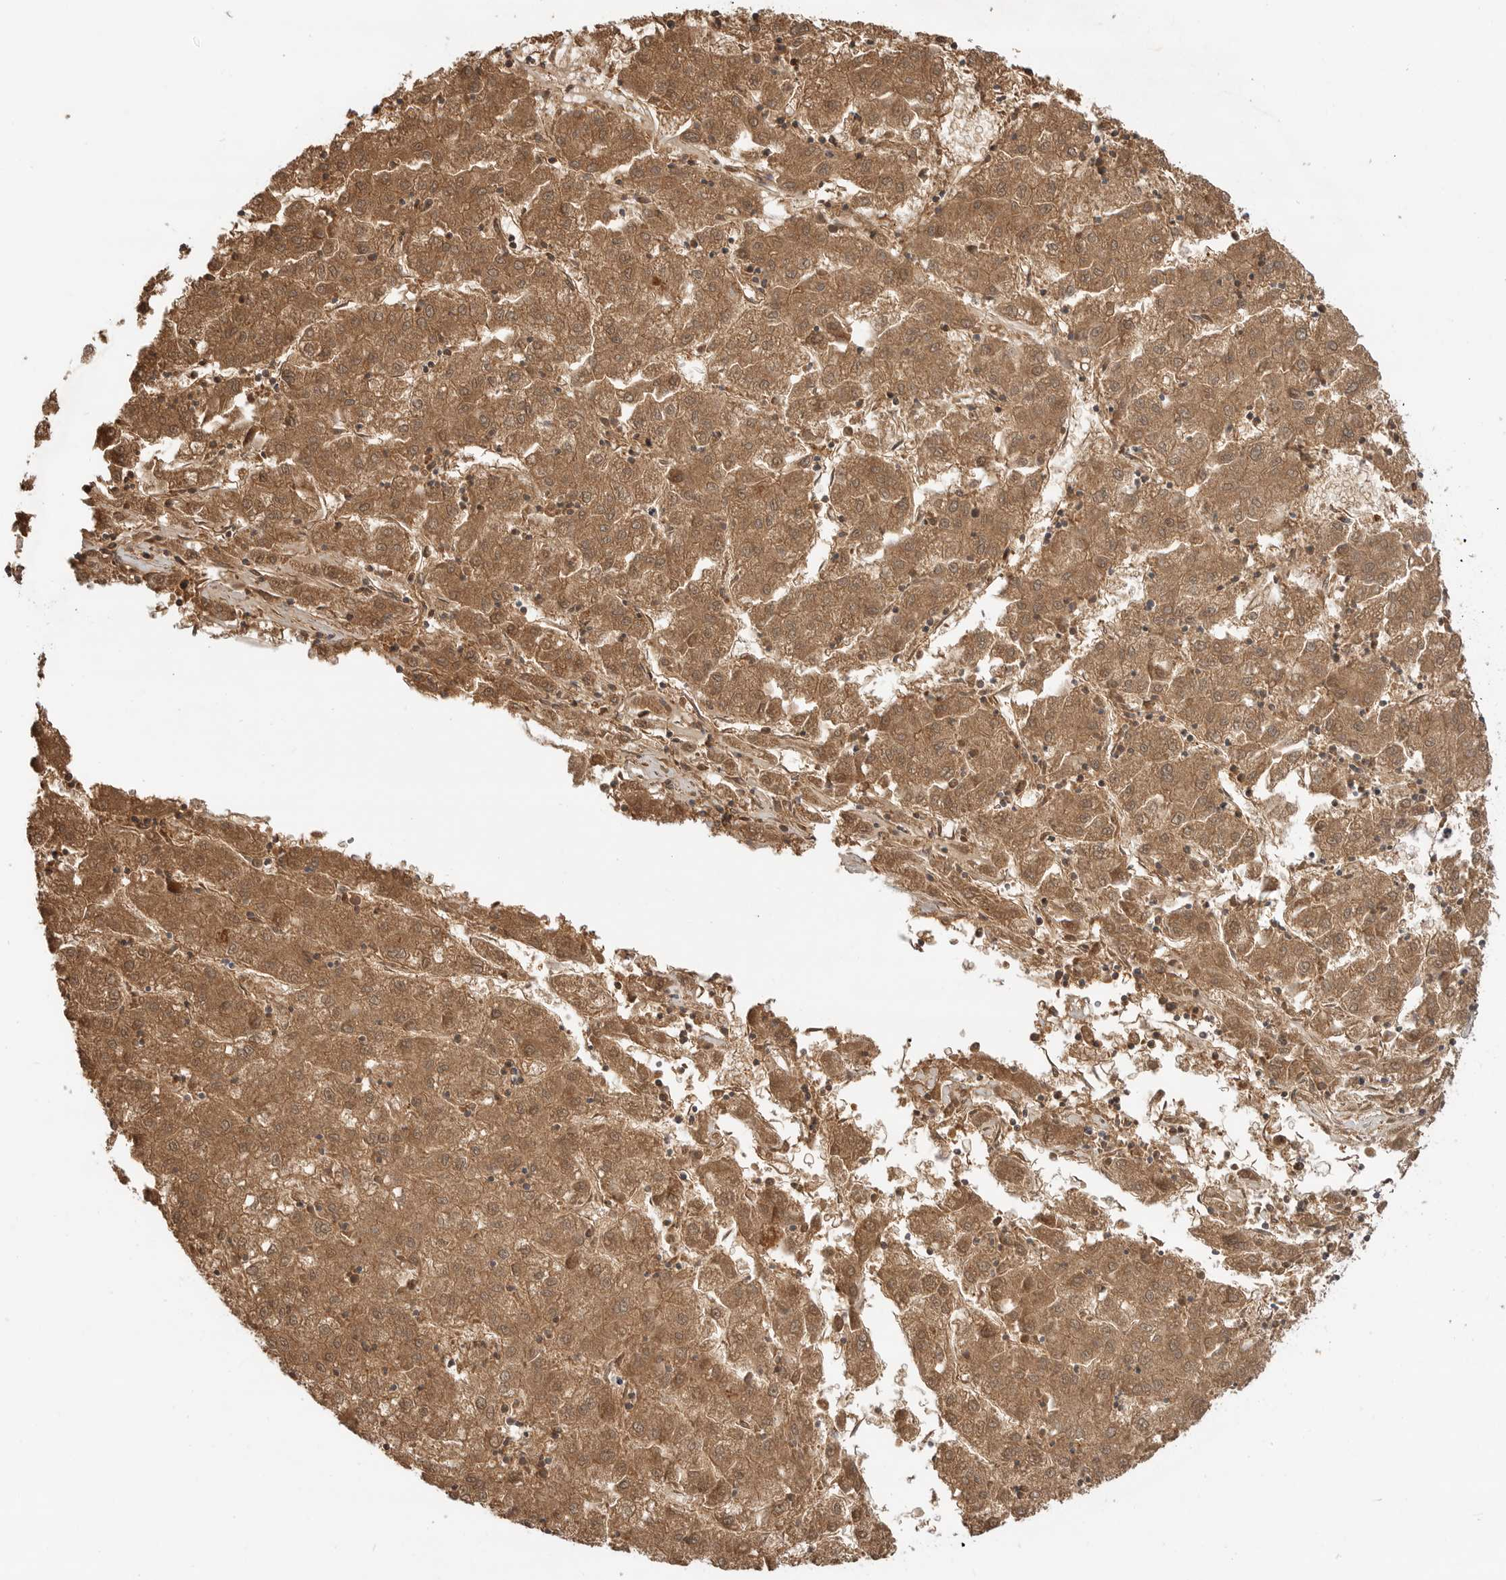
{"staining": {"intensity": "moderate", "quantity": ">75%", "location": "cytoplasmic/membranous"}, "tissue": "liver cancer", "cell_type": "Tumor cells", "image_type": "cancer", "snomed": [{"axis": "morphology", "description": "Carcinoma, Hepatocellular, NOS"}, {"axis": "topography", "description": "Liver"}], "caption": "Human liver cancer (hepatocellular carcinoma) stained with a brown dye demonstrates moderate cytoplasmic/membranous positive staining in about >75% of tumor cells.", "gene": "CLDN12", "patient": {"sex": "male", "age": 72}}